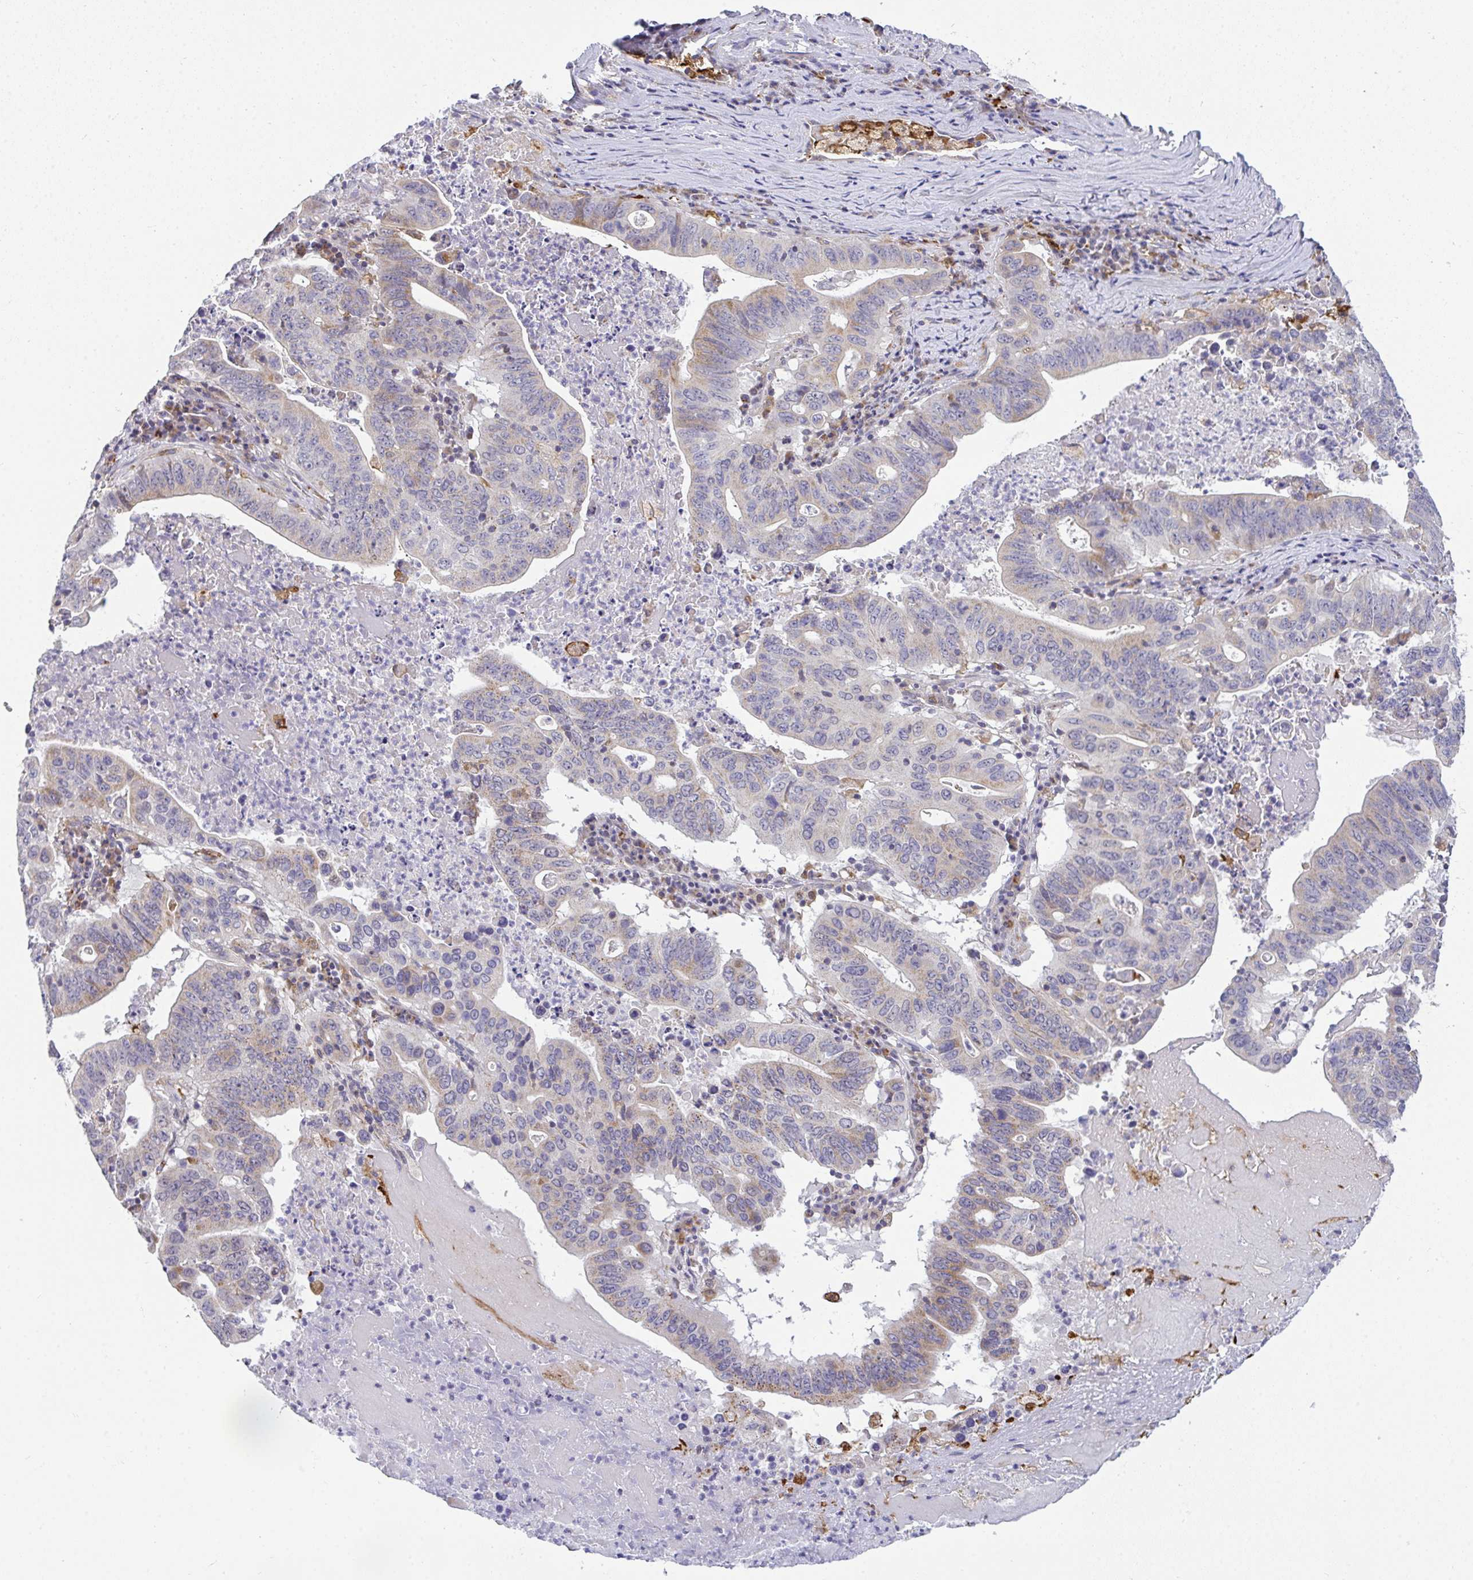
{"staining": {"intensity": "weak", "quantity": "25%-75%", "location": "cytoplasmic/membranous"}, "tissue": "lung cancer", "cell_type": "Tumor cells", "image_type": "cancer", "snomed": [{"axis": "morphology", "description": "Adenocarcinoma, NOS"}, {"axis": "topography", "description": "Lung"}], "caption": "Immunohistochemical staining of lung cancer reveals low levels of weak cytoplasmic/membranous expression in about 25%-75% of tumor cells. Nuclei are stained in blue.", "gene": "SRRM4", "patient": {"sex": "female", "age": 60}}